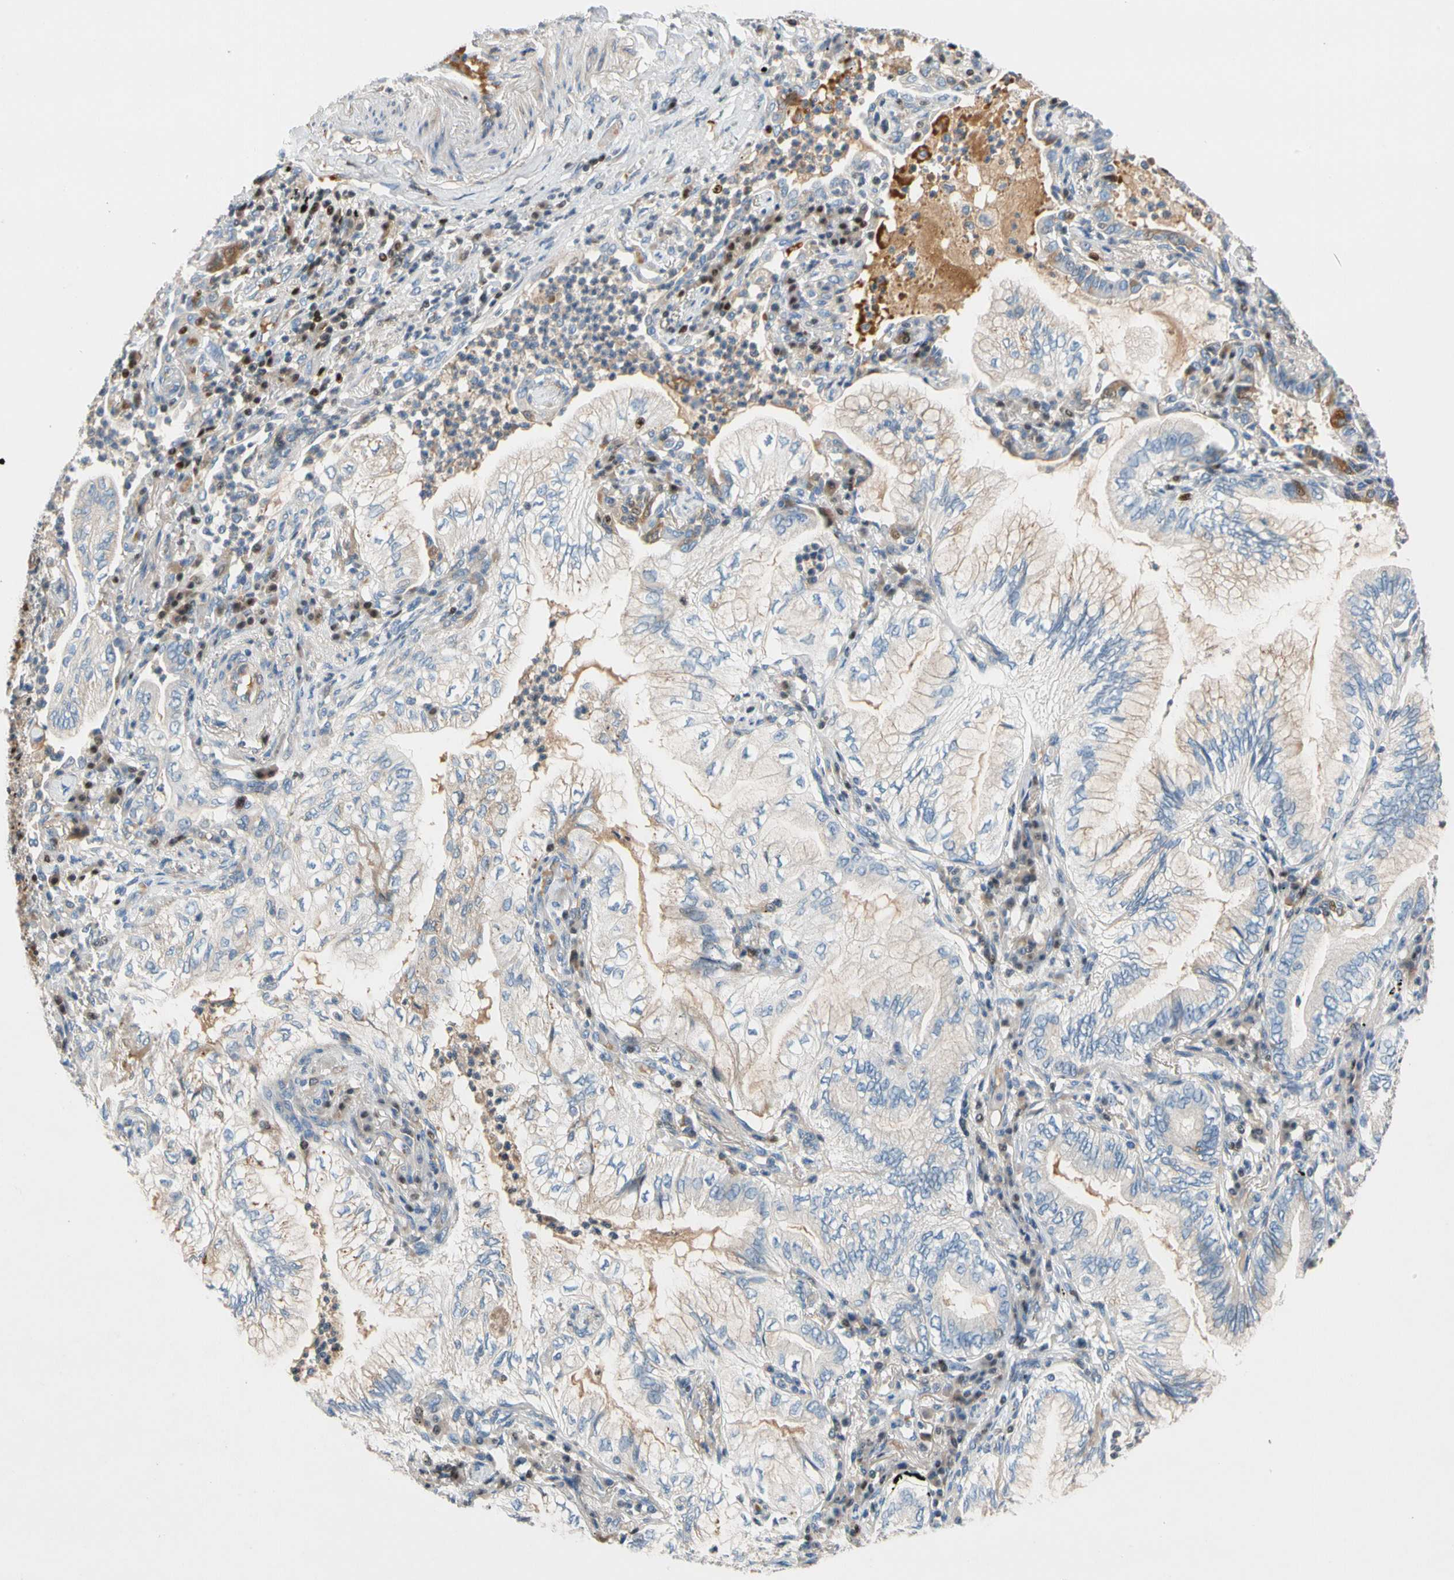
{"staining": {"intensity": "weak", "quantity": "<25%", "location": "cytoplasmic/membranous"}, "tissue": "lung cancer", "cell_type": "Tumor cells", "image_type": "cancer", "snomed": [{"axis": "morphology", "description": "Normal tissue, NOS"}, {"axis": "morphology", "description": "Adenocarcinoma, NOS"}, {"axis": "topography", "description": "Bronchus"}, {"axis": "topography", "description": "Lung"}], "caption": "Tumor cells show no significant protein staining in lung cancer.", "gene": "SP140", "patient": {"sex": "female", "age": 70}}